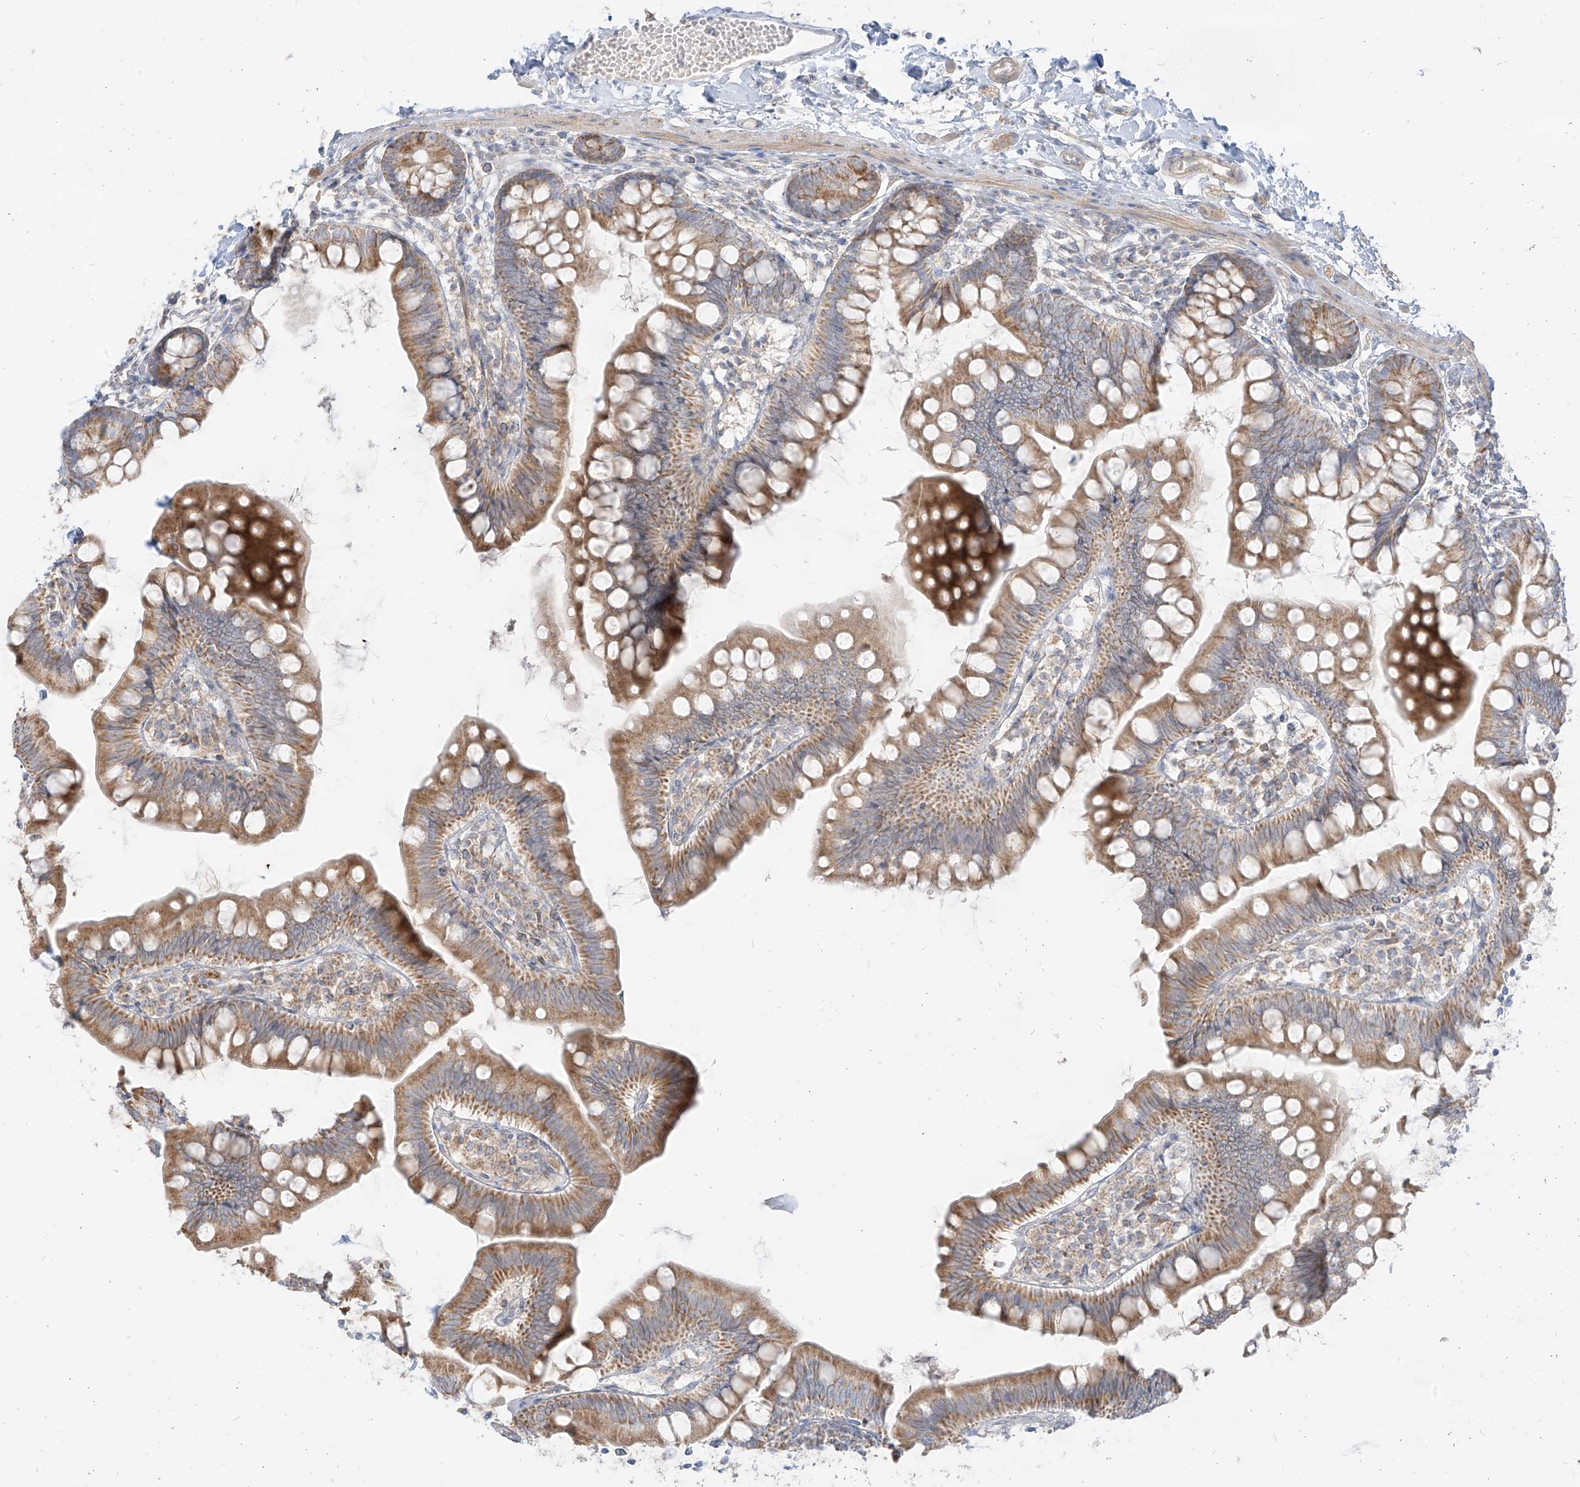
{"staining": {"intensity": "moderate", "quantity": ">75%", "location": "cytoplasmic/membranous"}, "tissue": "small intestine", "cell_type": "Glandular cells", "image_type": "normal", "snomed": [{"axis": "morphology", "description": "Normal tissue, NOS"}, {"axis": "topography", "description": "Small intestine"}], "caption": "Protein expression analysis of normal small intestine demonstrates moderate cytoplasmic/membranous expression in approximately >75% of glandular cells.", "gene": "ZIM3", "patient": {"sex": "male", "age": 7}}